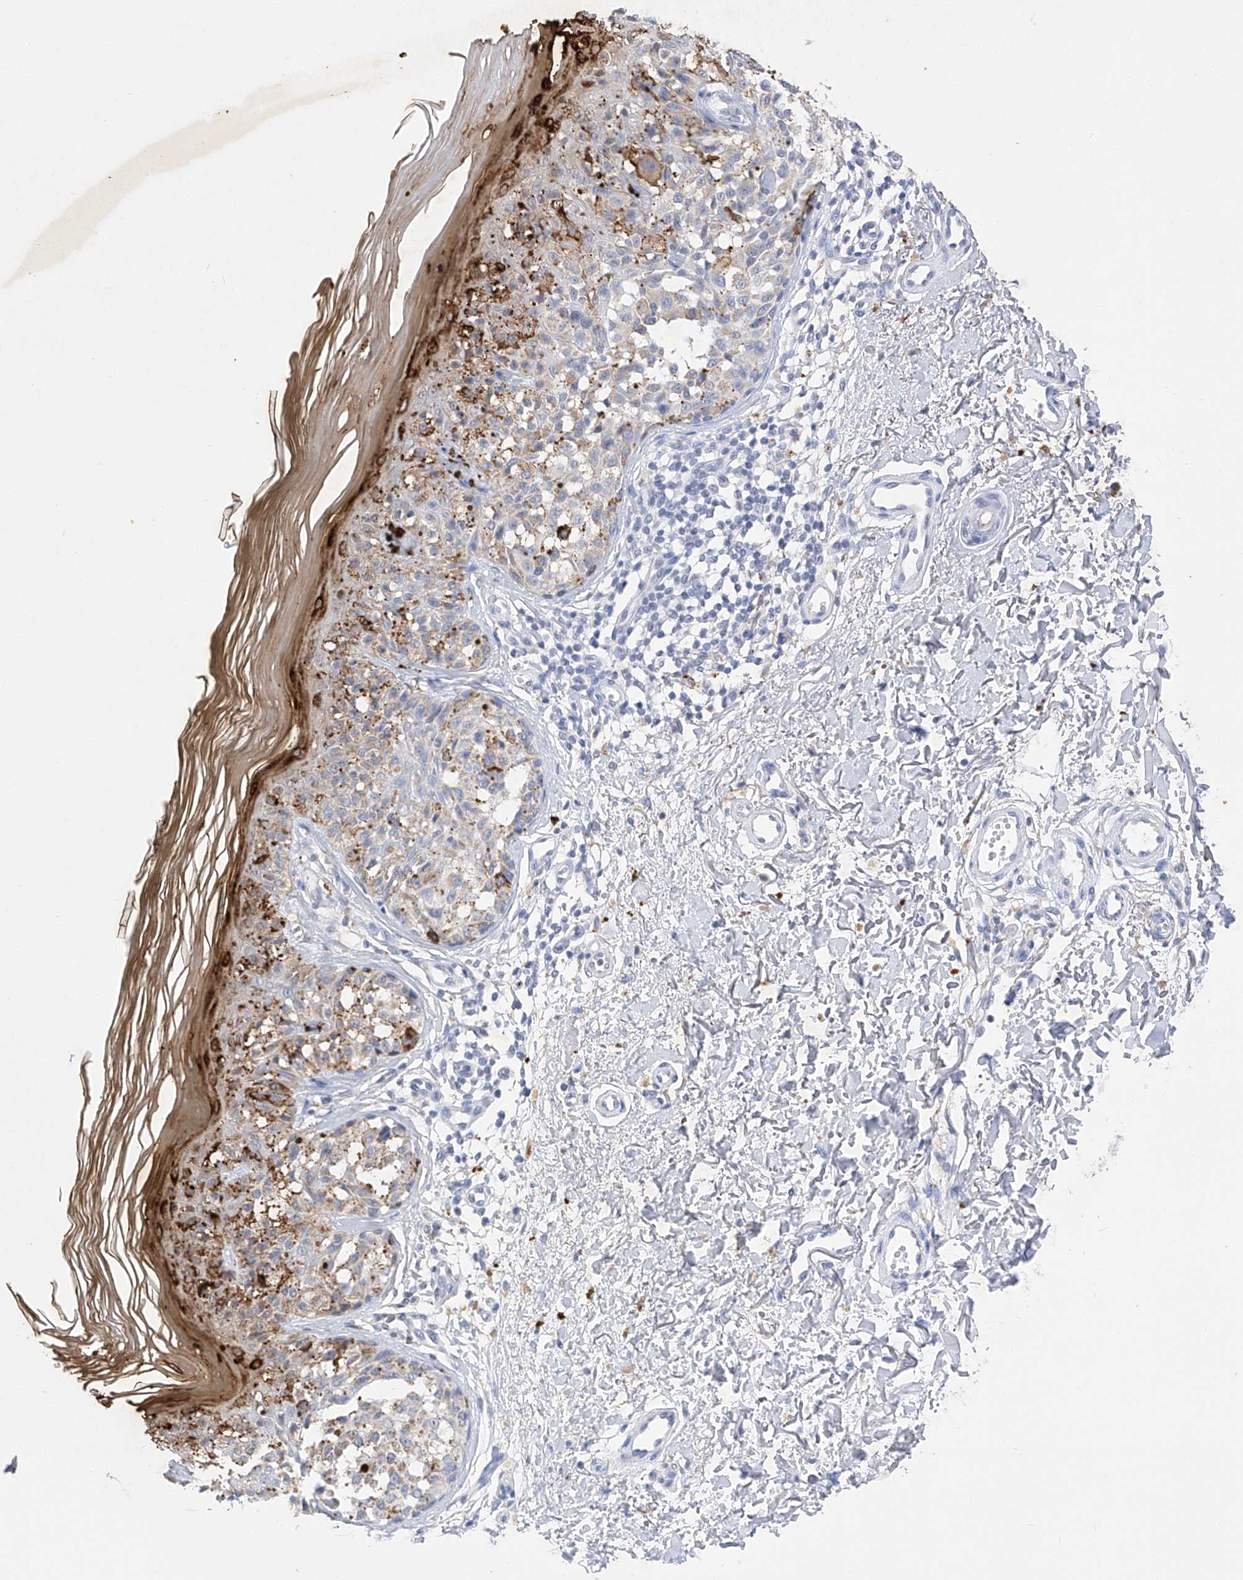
{"staining": {"intensity": "negative", "quantity": "none", "location": "none"}, "tissue": "melanoma", "cell_type": "Tumor cells", "image_type": "cancer", "snomed": [{"axis": "morphology", "description": "Malignant melanoma, NOS"}, {"axis": "topography", "description": "Skin"}], "caption": "DAB immunohistochemical staining of human melanoma displays no significant positivity in tumor cells.", "gene": "FLG", "patient": {"sex": "female", "age": 50}}